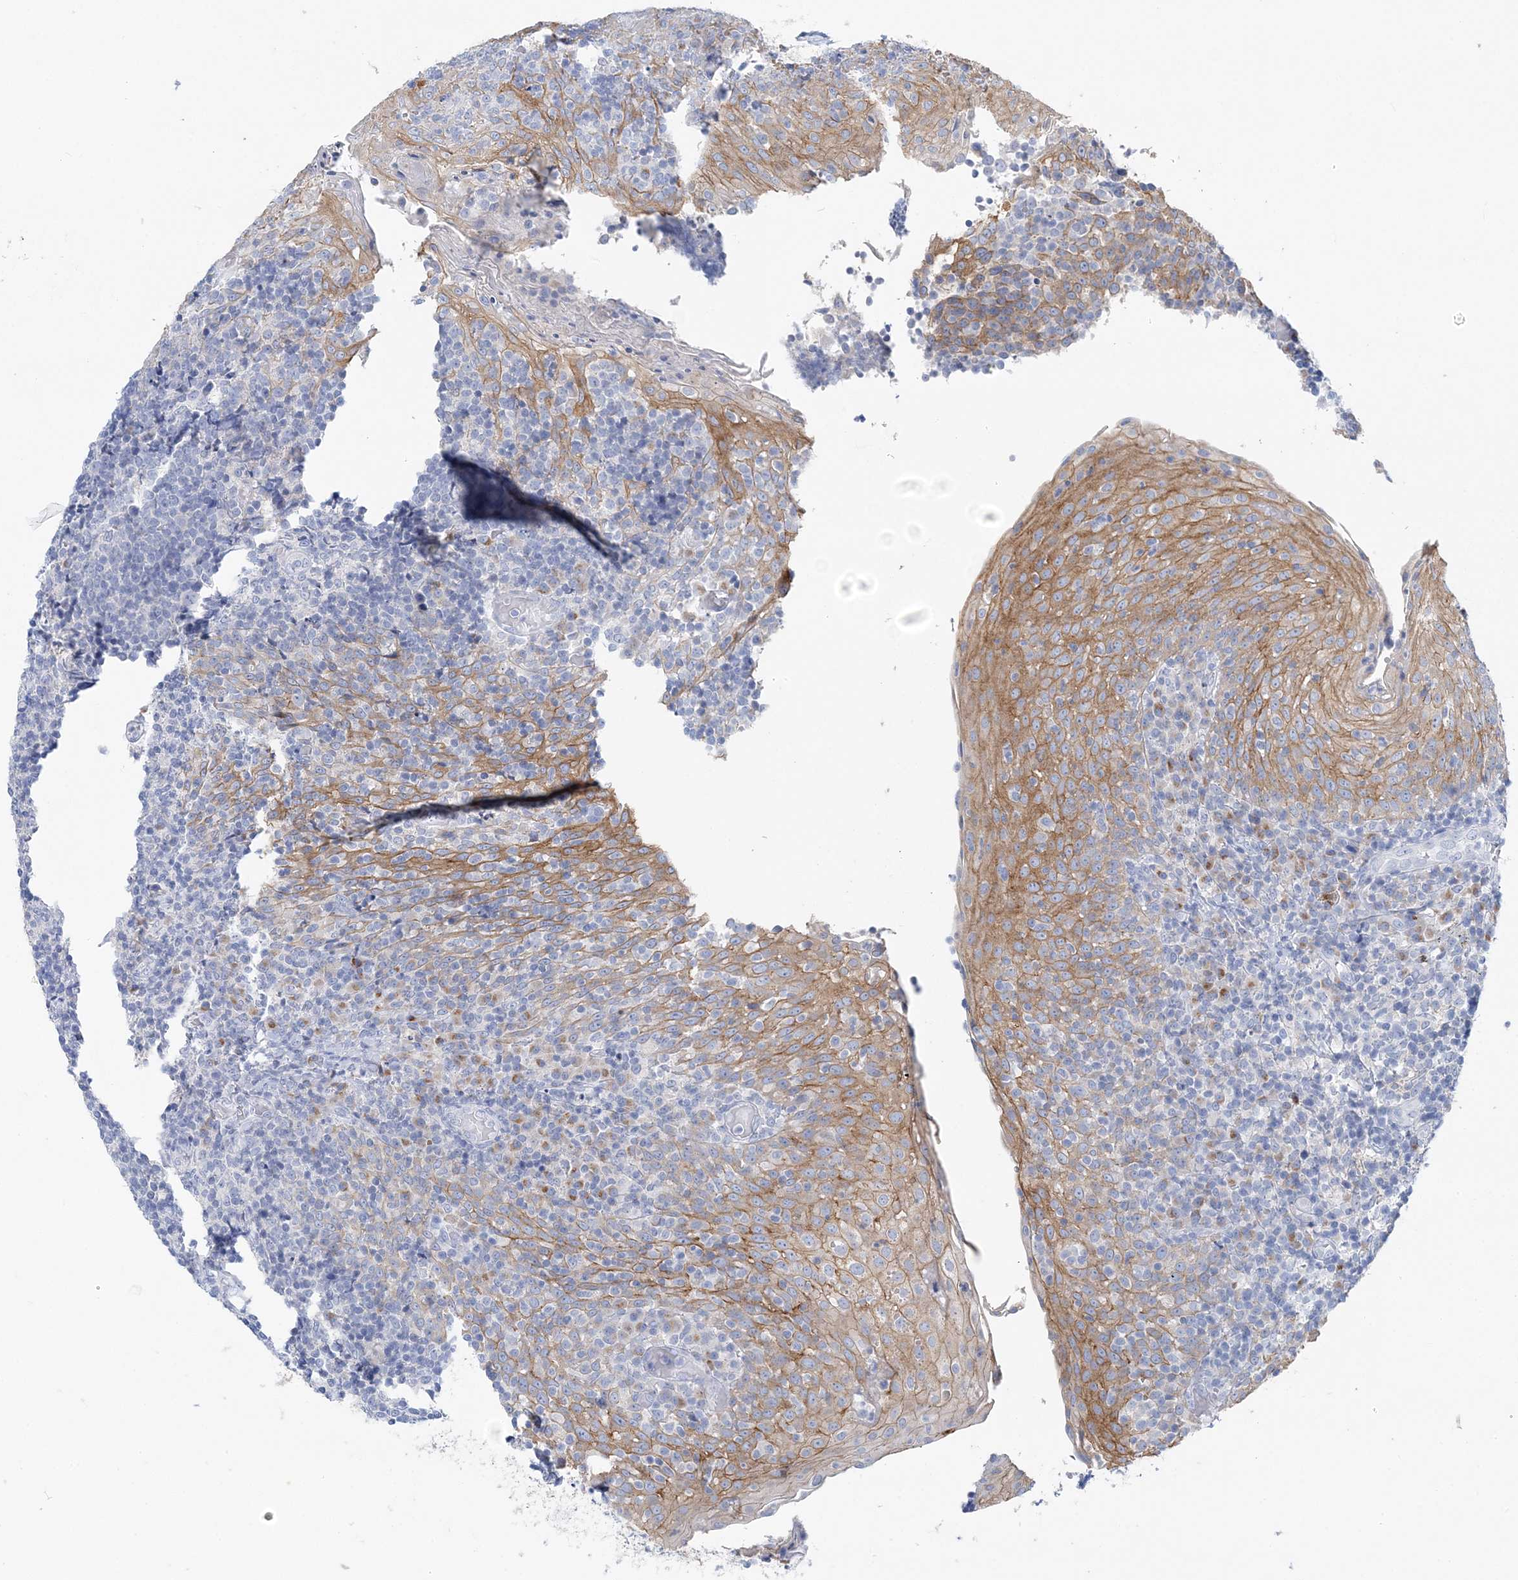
{"staining": {"intensity": "negative", "quantity": "none", "location": "none"}, "tissue": "tonsil", "cell_type": "Germinal center cells", "image_type": "normal", "snomed": [{"axis": "morphology", "description": "Normal tissue, NOS"}, {"axis": "topography", "description": "Tonsil"}], "caption": "This is a photomicrograph of immunohistochemistry (IHC) staining of normal tonsil, which shows no staining in germinal center cells. Brightfield microscopy of immunohistochemistry (IHC) stained with DAB (3,3'-diaminobenzidine) (brown) and hematoxylin (blue), captured at high magnification.", "gene": "SLC5A6", "patient": {"sex": "female", "age": 19}}